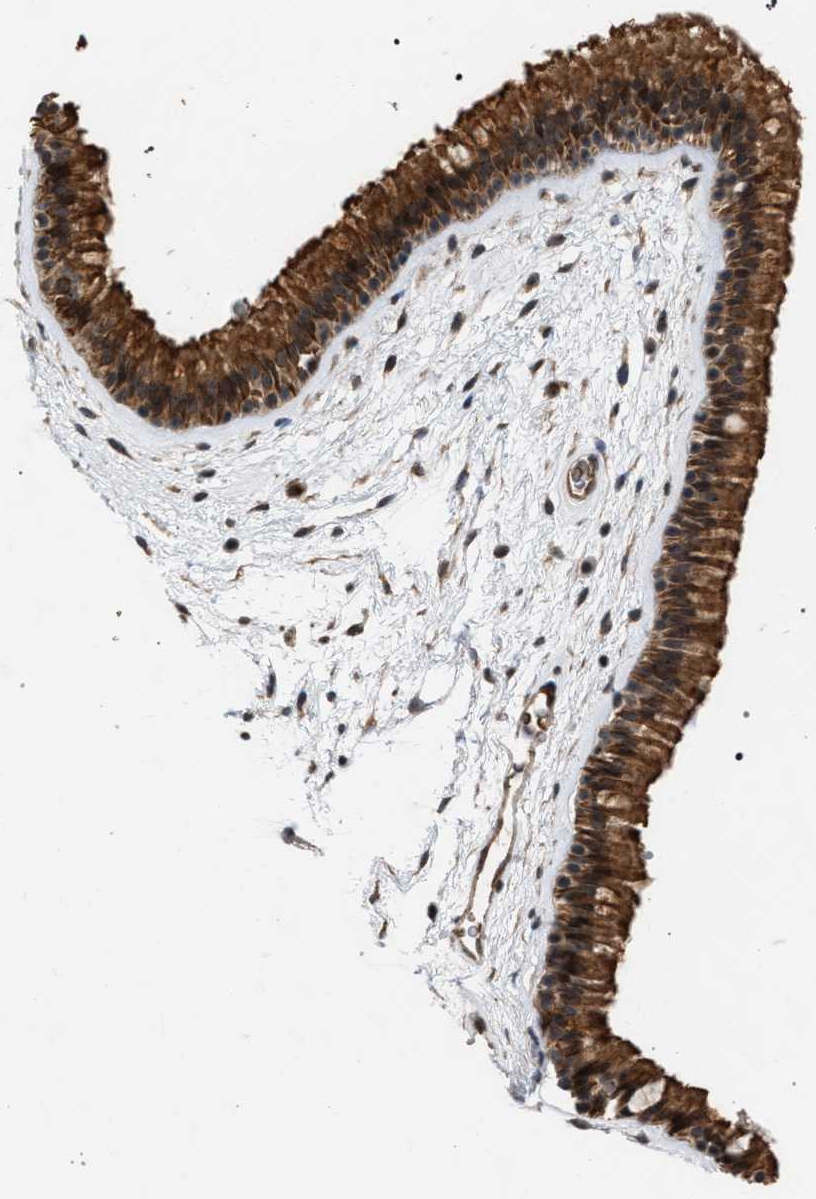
{"staining": {"intensity": "strong", "quantity": ">75%", "location": "cytoplasmic/membranous"}, "tissue": "nasopharynx", "cell_type": "Respiratory epithelial cells", "image_type": "normal", "snomed": [{"axis": "morphology", "description": "Normal tissue, NOS"}, {"axis": "morphology", "description": "Inflammation, NOS"}, {"axis": "topography", "description": "Nasopharynx"}], "caption": "This histopathology image reveals normal nasopharynx stained with IHC to label a protein in brown. The cytoplasmic/membranous of respiratory epithelial cells show strong positivity for the protein. Nuclei are counter-stained blue.", "gene": "IRAK4", "patient": {"sex": "male", "age": 48}}